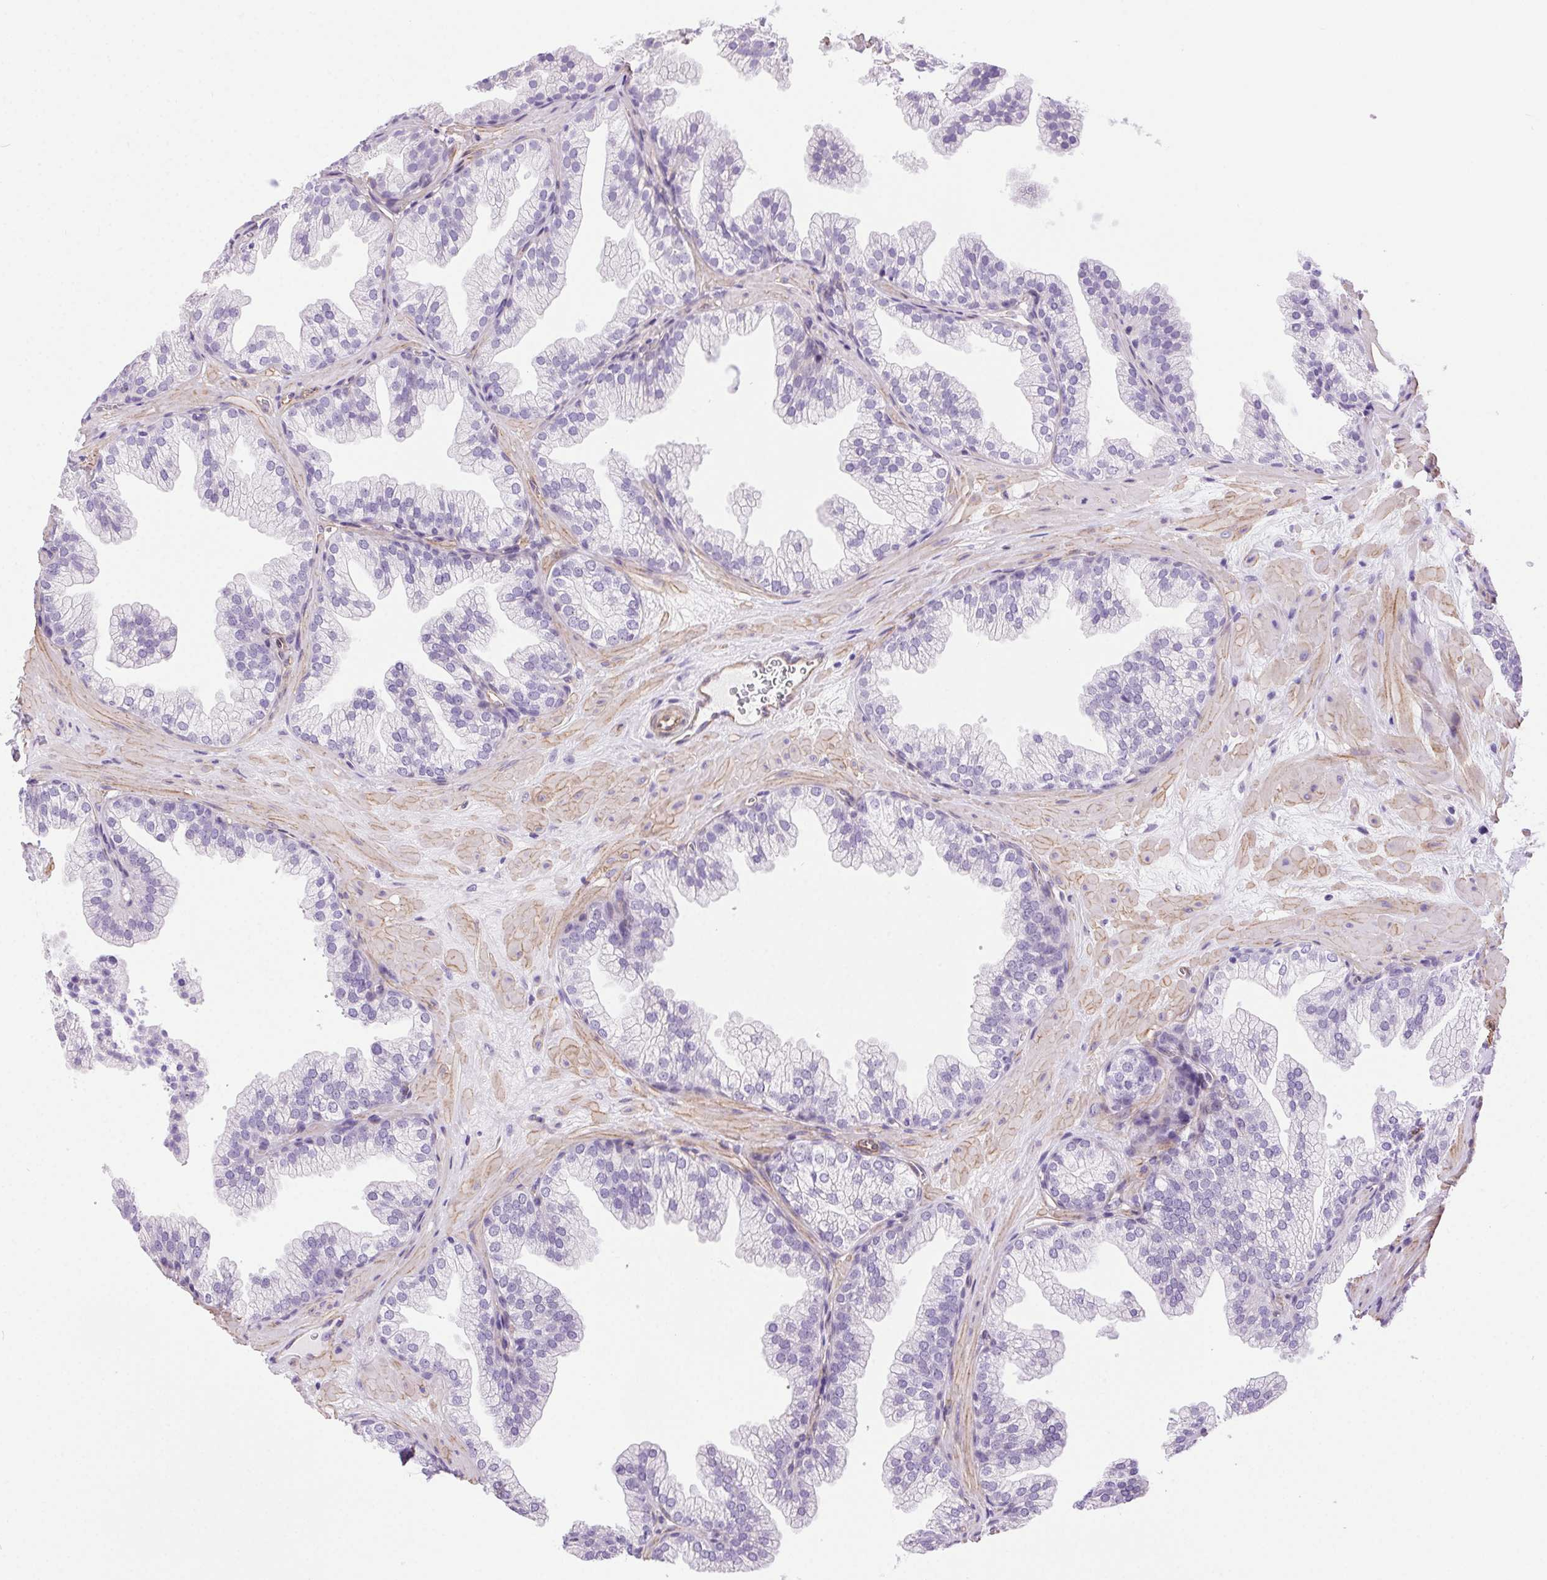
{"staining": {"intensity": "negative", "quantity": "none", "location": "none"}, "tissue": "prostate", "cell_type": "Glandular cells", "image_type": "normal", "snomed": [{"axis": "morphology", "description": "Normal tissue, NOS"}, {"axis": "topography", "description": "Prostate"}], "caption": "High power microscopy image of an immunohistochemistry histopathology image of unremarkable prostate, revealing no significant expression in glandular cells. Nuclei are stained in blue.", "gene": "SHCBP1L", "patient": {"sex": "male", "age": 37}}